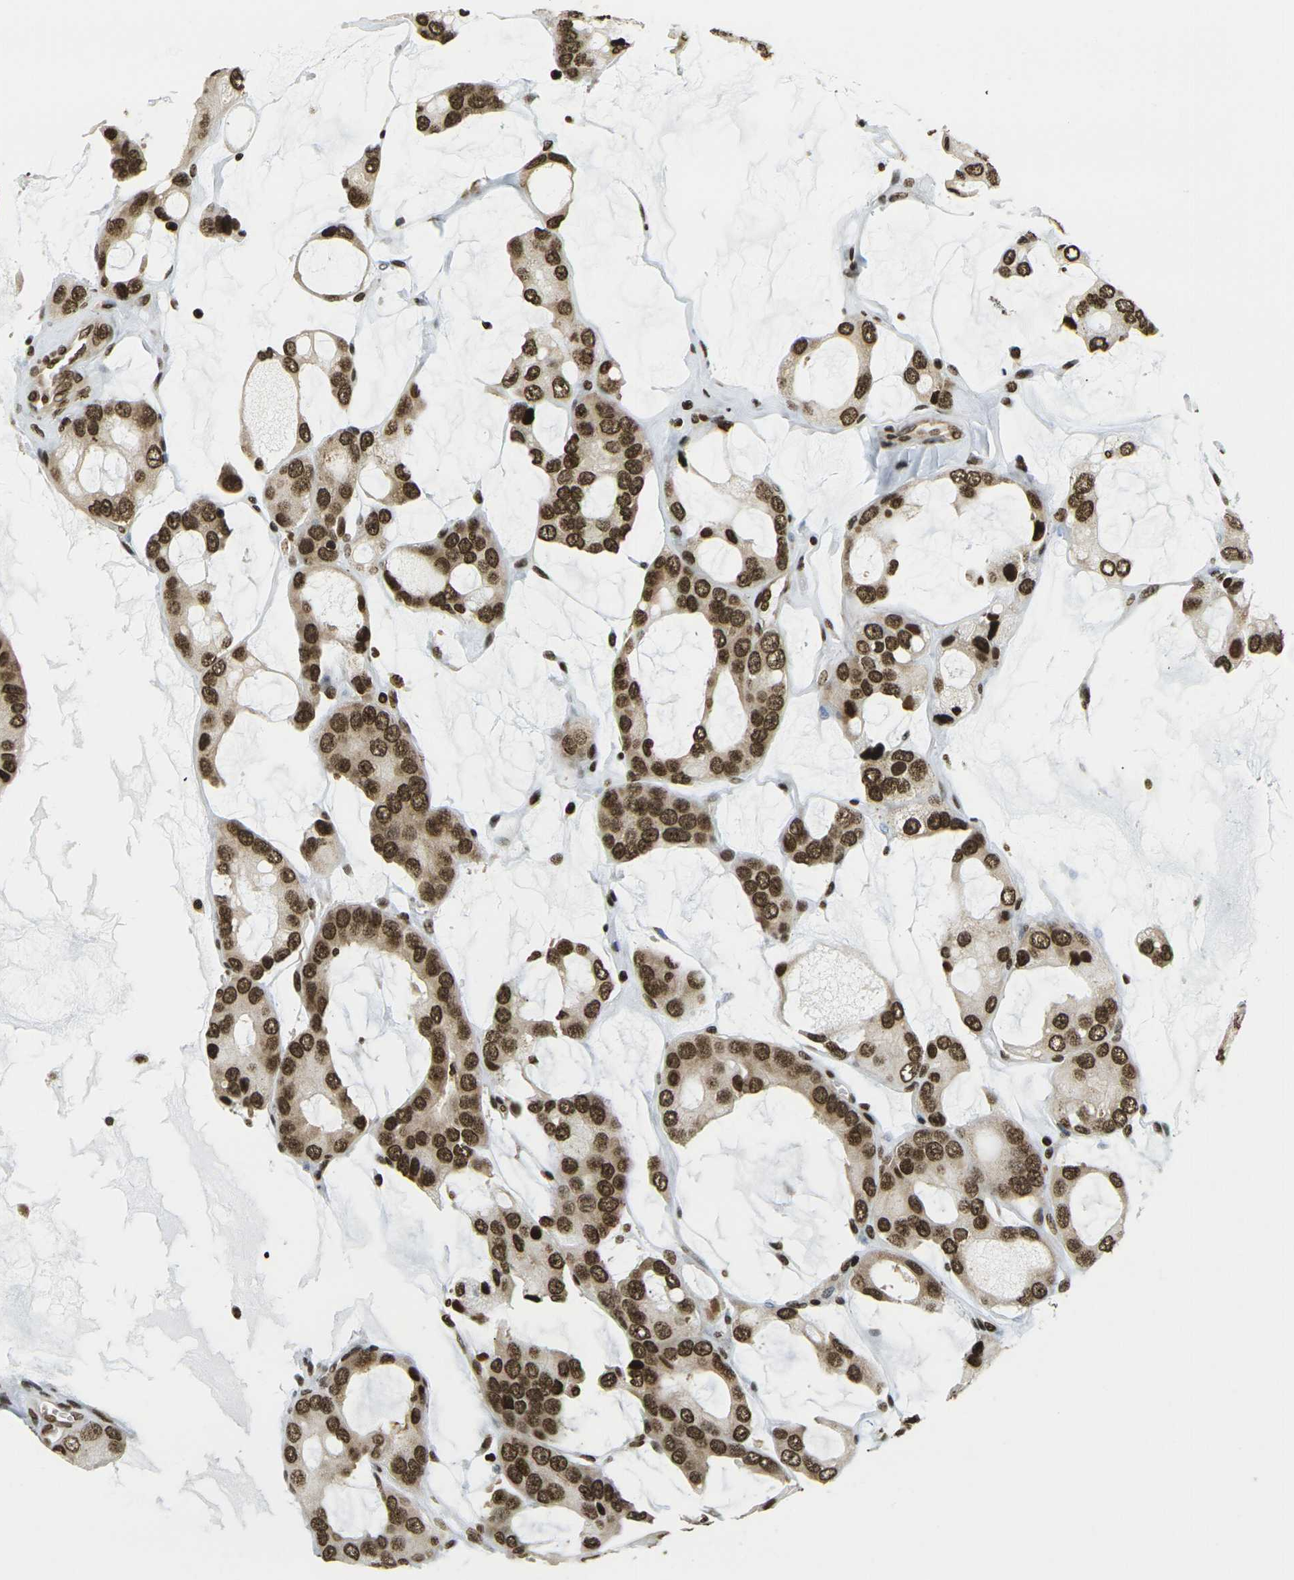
{"staining": {"intensity": "strong", "quantity": ">75%", "location": "cytoplasmic/membranous,nuclear"}, "tissue": "prostate cancer", "cell_type": "Tumor cells", "image_type": "cancer", "snomed": [{"axis": "morphology", "description": "Adenocarcinoma, High grade"}, {"axis": "topography", "description": "Prostate"}], "caption": "IHC image of neoplastic tissue: prostate high-grade adenocarcinoma stained using immunohistochemistry (IHC) displays high levels of strong protein expression localized specifically in the cytoplasmic/membranous and nuclear of tumor cells, appearing as a cytoplasmic/membranous and nuclear brown color.", "gene": "RUVBL2", "patient": {"sex": "male", "age": 67}}